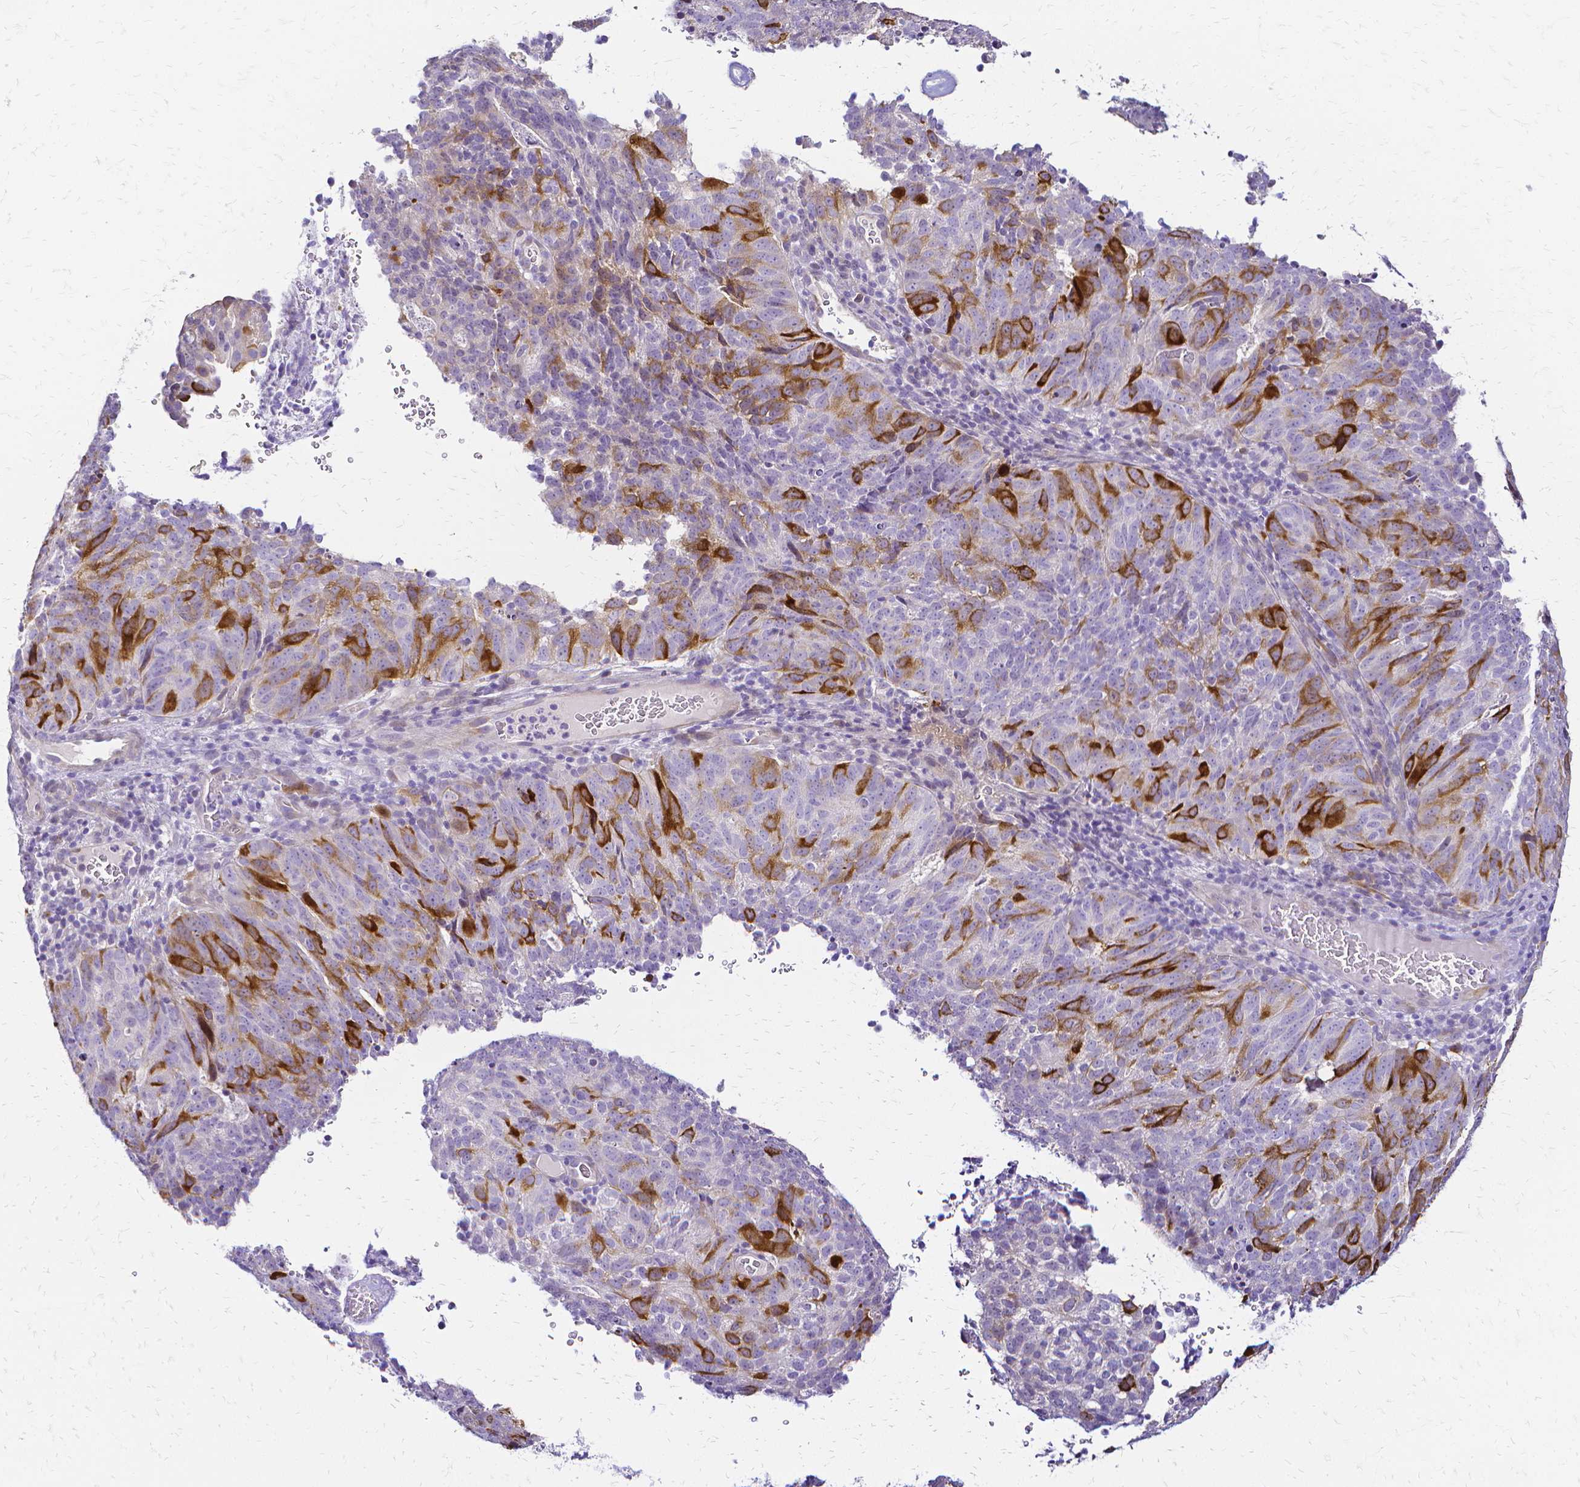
{"staining": {"intensity": "strong", "quantity": "25%-75%", "location": "cytoplasmic/membranous"}, "tissue": "cervical cancer", "cell_type": "Tumor cells", "image_type": "cancer", "snomed": [{"axis": "morphology", "description": "Adenocarcinoma, NOS"}, {"axis": "topography", "description": "Cervix"}], "caption": "Immunohistochemical staining of cervical cancer shows high levels of strong cytoplasmic/membranous protein staining in about 25%-75% of tumor cells. The staining is performed using DAB brown chromogen to label protein expression. The nuclei are counter-stained blue using hematoxylin.", "gene": "CCNB1", "patient": {"sex": "female", "age": 38}}